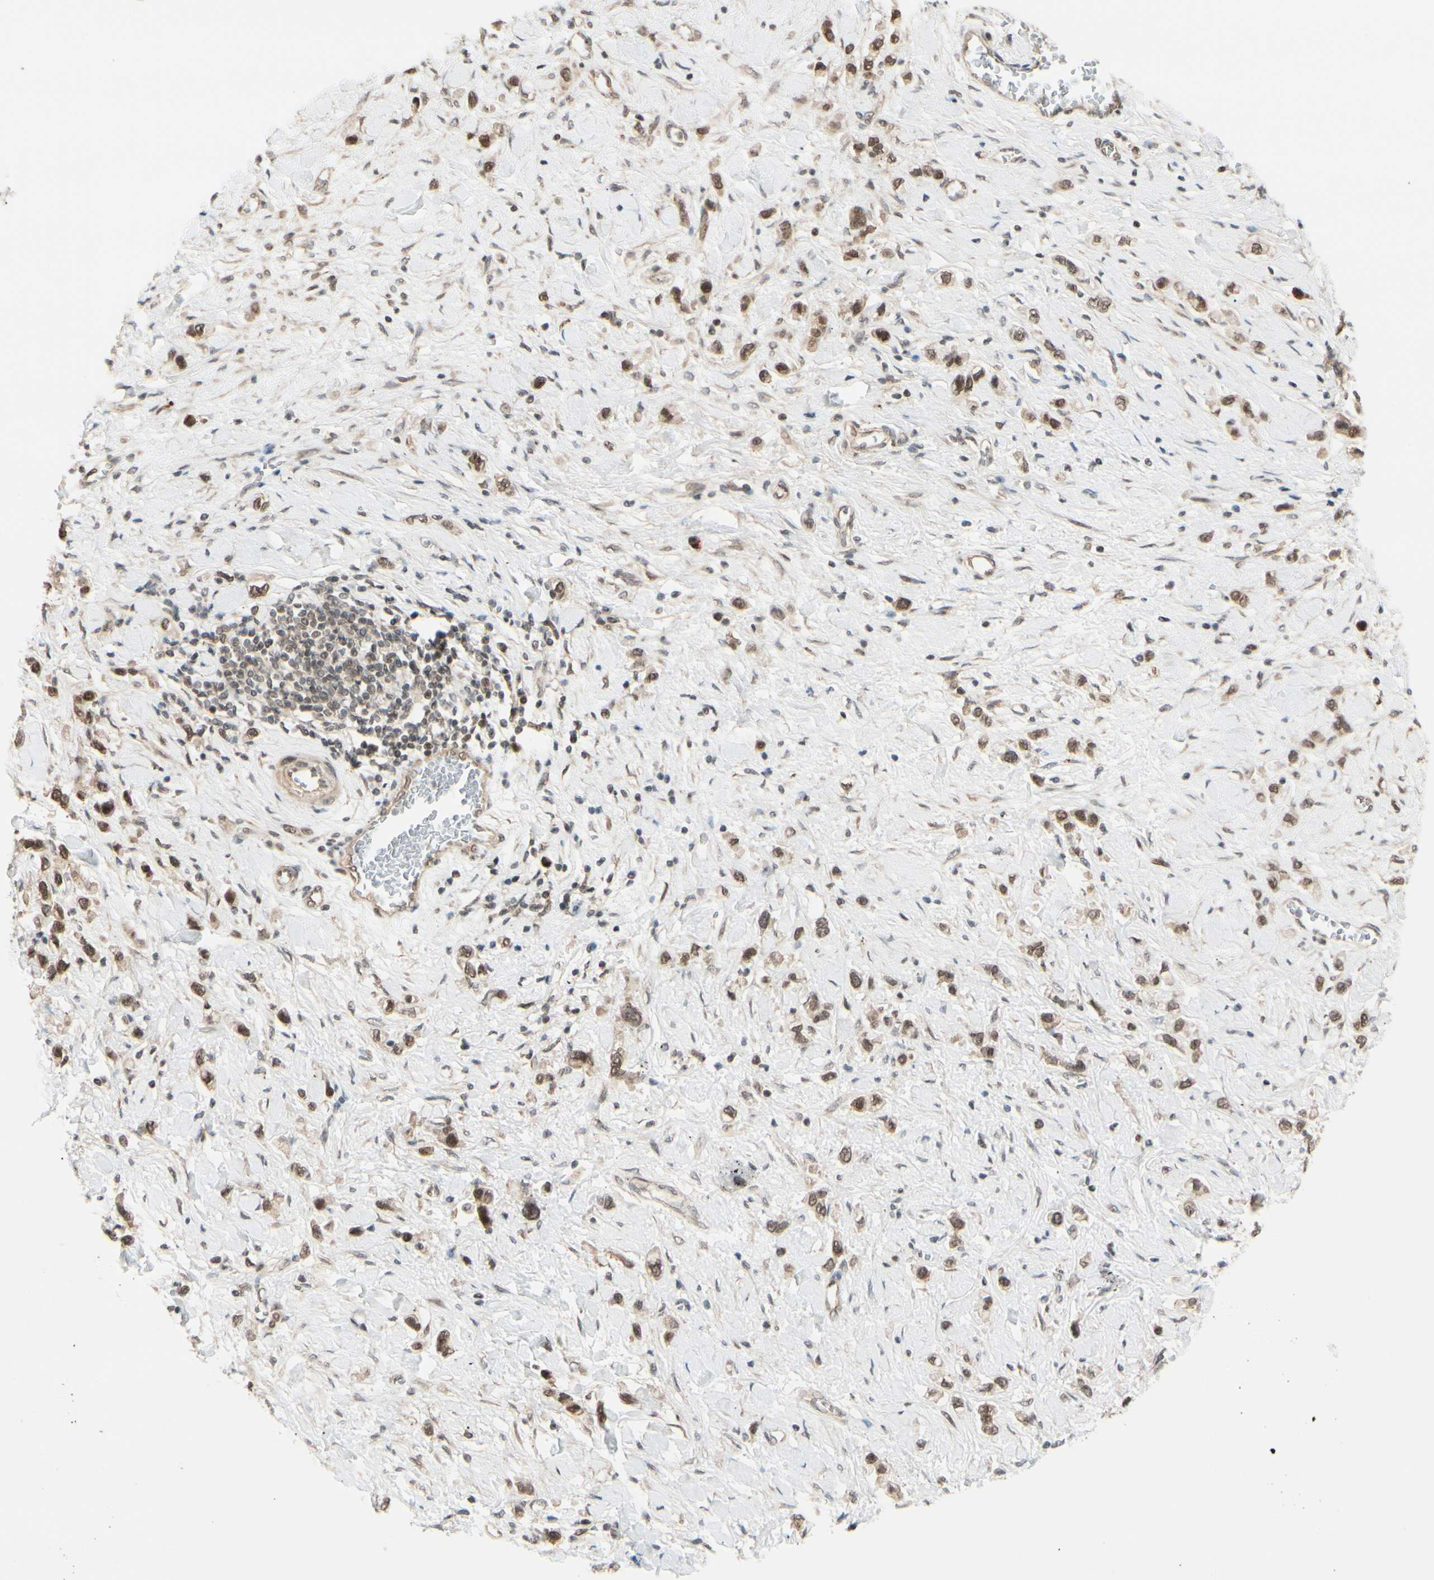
{"staining": {"intensity": "moderate", "quantity": ">75%", "location": "cytoplasmic/membranous,nuclear"}, "tissue": "stomach cancer", "cell_type": "Tumor cells", "image_type": "cancer", "snomed": [{"axis": "morphology", "description": "Normal tissue, NOS"}, {"axis": "morphology", "description": "Adenocarcinoma, NOS"}, {"axis": "topography", "description": "Stomach, upper"}, {"axis": "topography", "description": "Stomach"}], "caption": "Protein expression analysis of stomach cancer (adenocarcinoma) shows moderate cytoplasmic/membranous and nuclear expression in about >75% of tumor cells. The protein is stained brown, and the nuclei are stained in blue (DAB (3,3'-diaminobenzidine) IHC with brightfield microscopy, high magnification).", "gene": "BRMS1", "patient": {"sex": "female", "age": 65}}